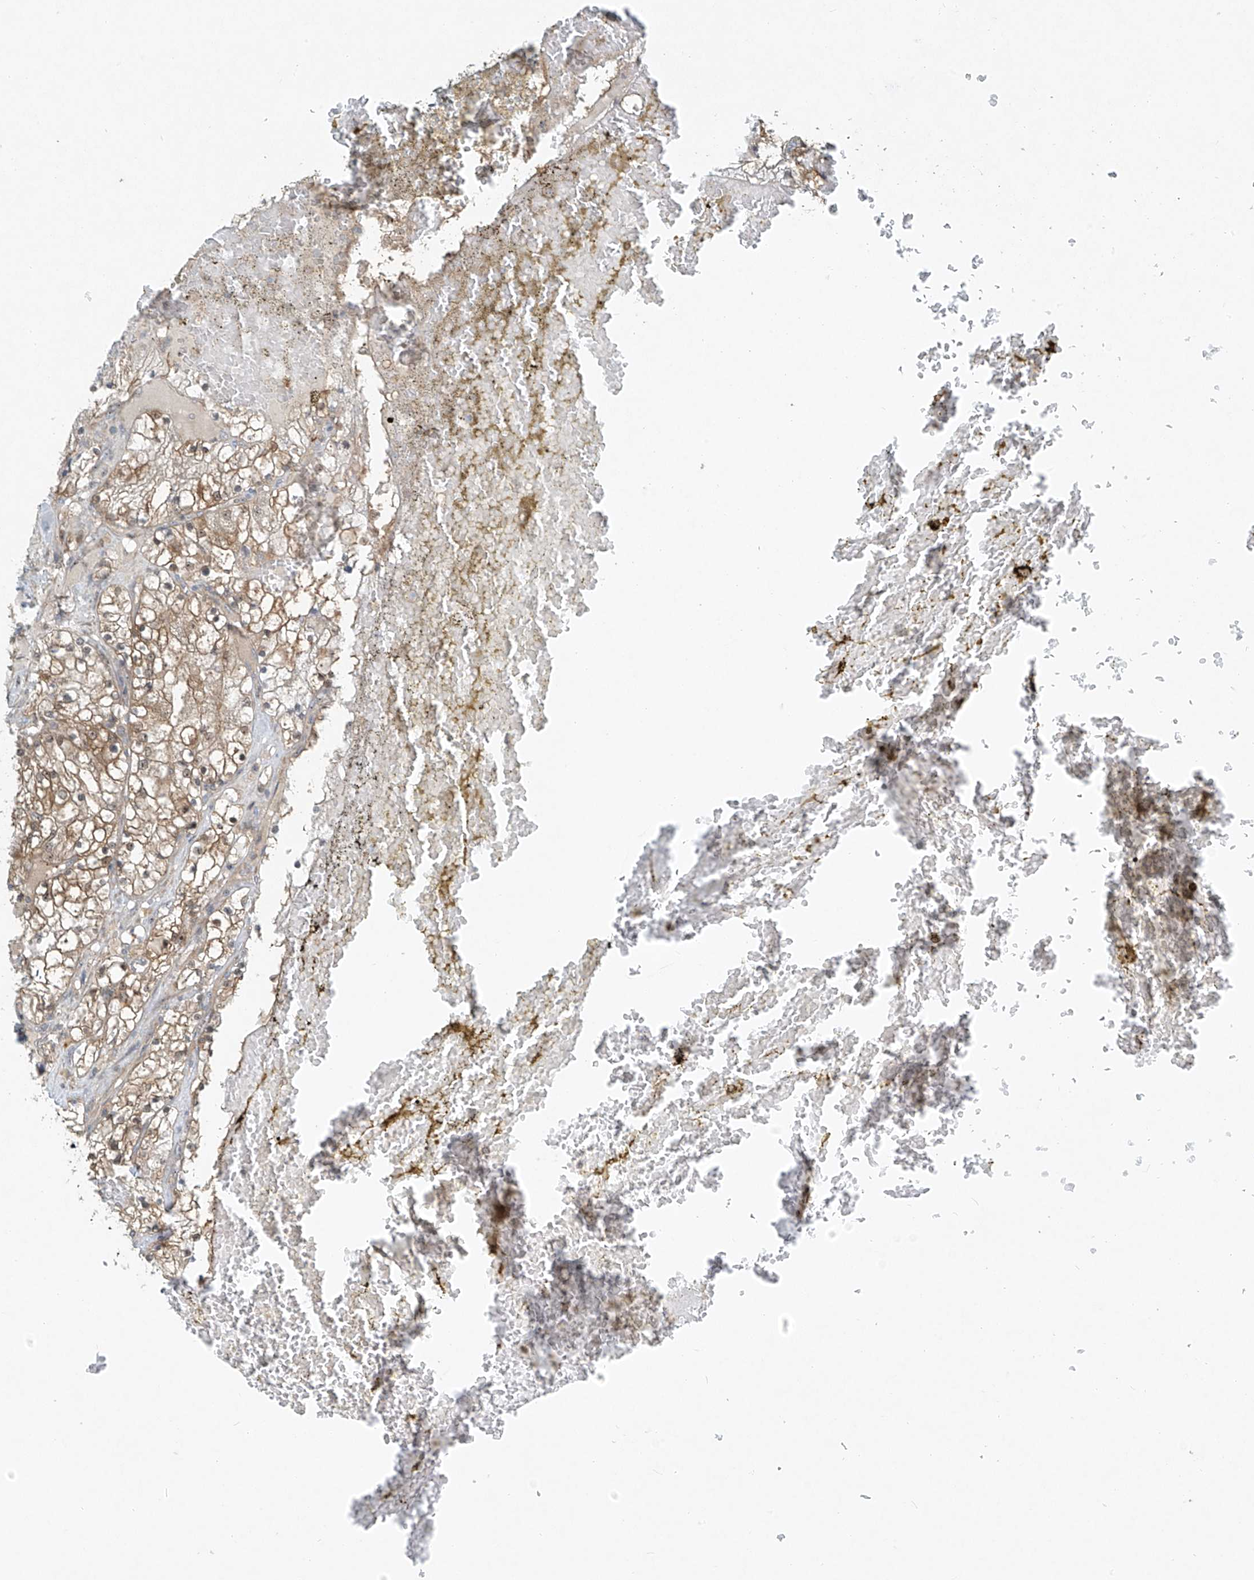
{"staining": {"intensity": "moderate", "quantity": ">75%", "location": "cytoplasmic/membranous"}, "tissue": "renal cancer", "cell_type": "Tumor cells", "image_type": "cancer", "snomed": [{"axis": "morphology", "description": "Normal tissue, NOS"}, {"axis": "morphology", "description": "Adenocarcinoma, NOS"}, {"axis": "topography", "description": "Kidney"}], "caption": "Renal cancer stained with a protein marker reveals moderate staining in tumor cells.", "gene": "PPCS", "patient": {"sex": "male", "age": 68}}